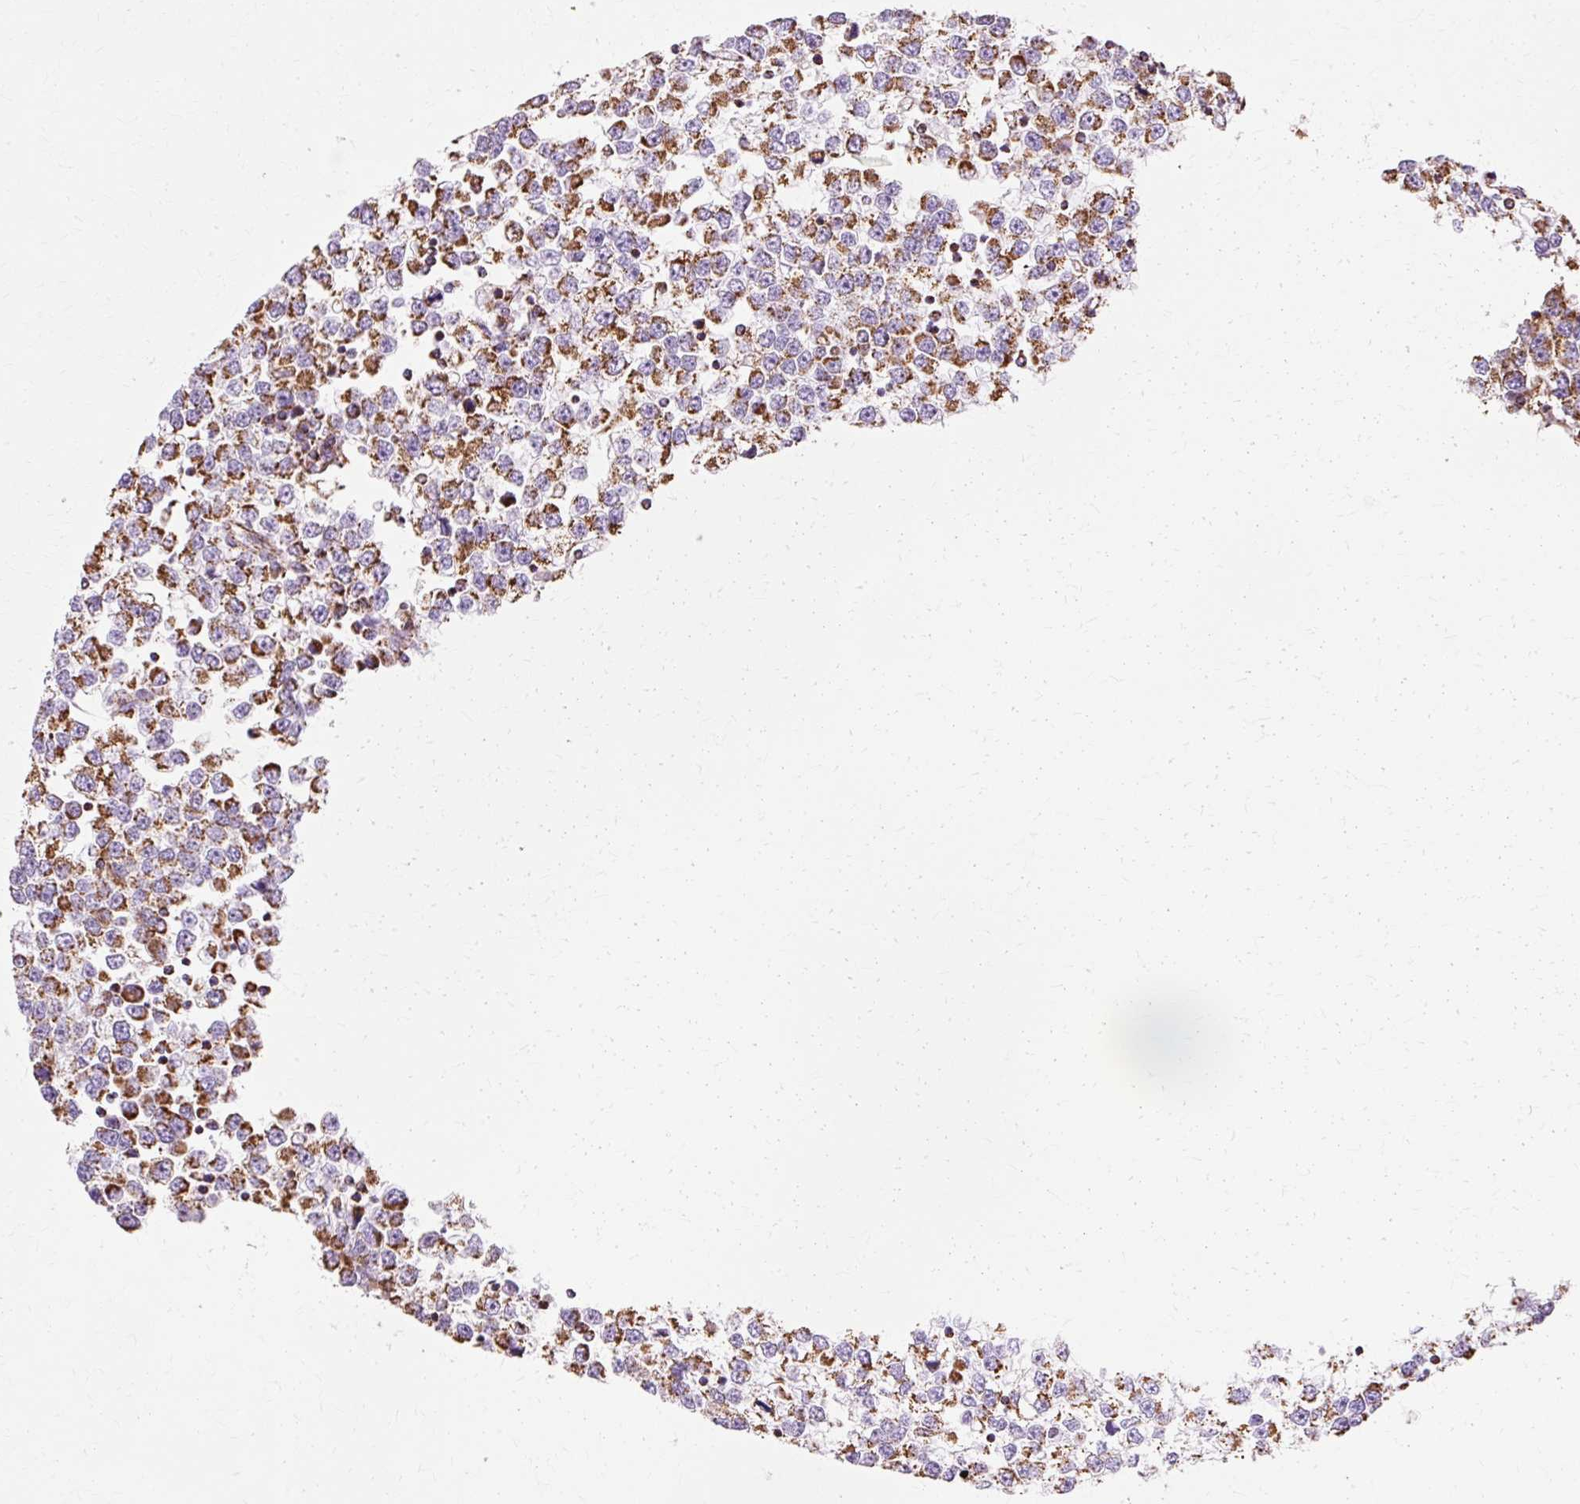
{"staining": {"intensity": "strong", "quantity": "25%-75%", "location": "cytoplasmic/membranous"}, "tissue": "testis cancer", "cell_type": "Tumor cells", "image_type": "cancer", "snomed": [{"axis": "morphology", "description": "Seminoma, NOS"}, {"axis": "topography", "description": "Testis"}], "caption": "DAB immunohistochemical staining of human testis cancer reveals strong cytoplasmic/membranous protein positivity in about 25%-75% of tumor cells. (IHC, brightfield microscopy, high magnification).", "gene": "ATP5PO", "patient": {"sex": "male", "age": 65}}